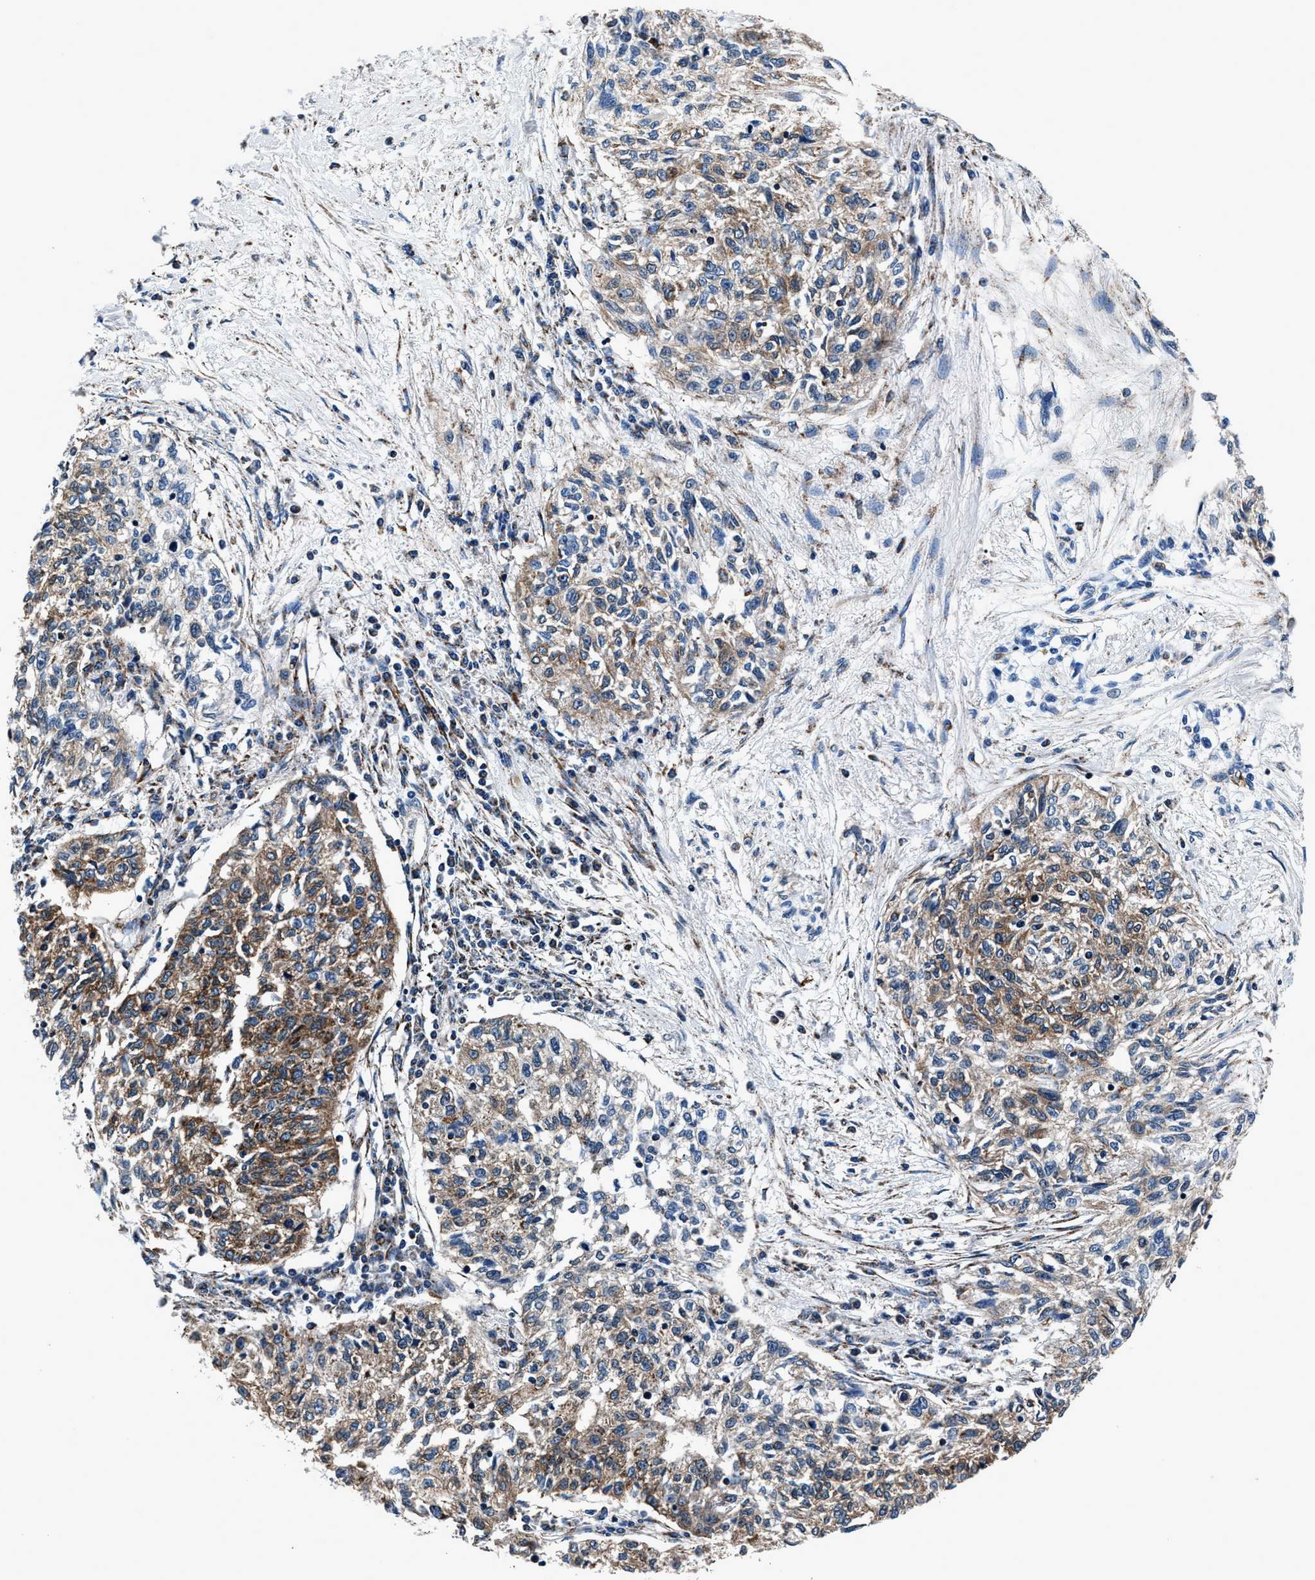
{"staining": {"intensity": "moderate", "quantity": ">75%", "location": "cytoplasmic/membranous"}, "tissue": "cervical cancer", "cell_type": "Tumor cells", "image_type": "cancer", "snomed": [{"axis": "morphology", "description": "Squamous cell carcinoma, NOS"}, {"axis": "topography", "description": "Cervix"}], "caption": "A brown stain highlights moderate cytoplasmic/membranous staining of a protein in cervical cancer tumor cells. The protein is shown in brown color, while the nuclei are stained blue.", "gene": "HIBADH", "patient": {"sex": "female", "age": 57}}